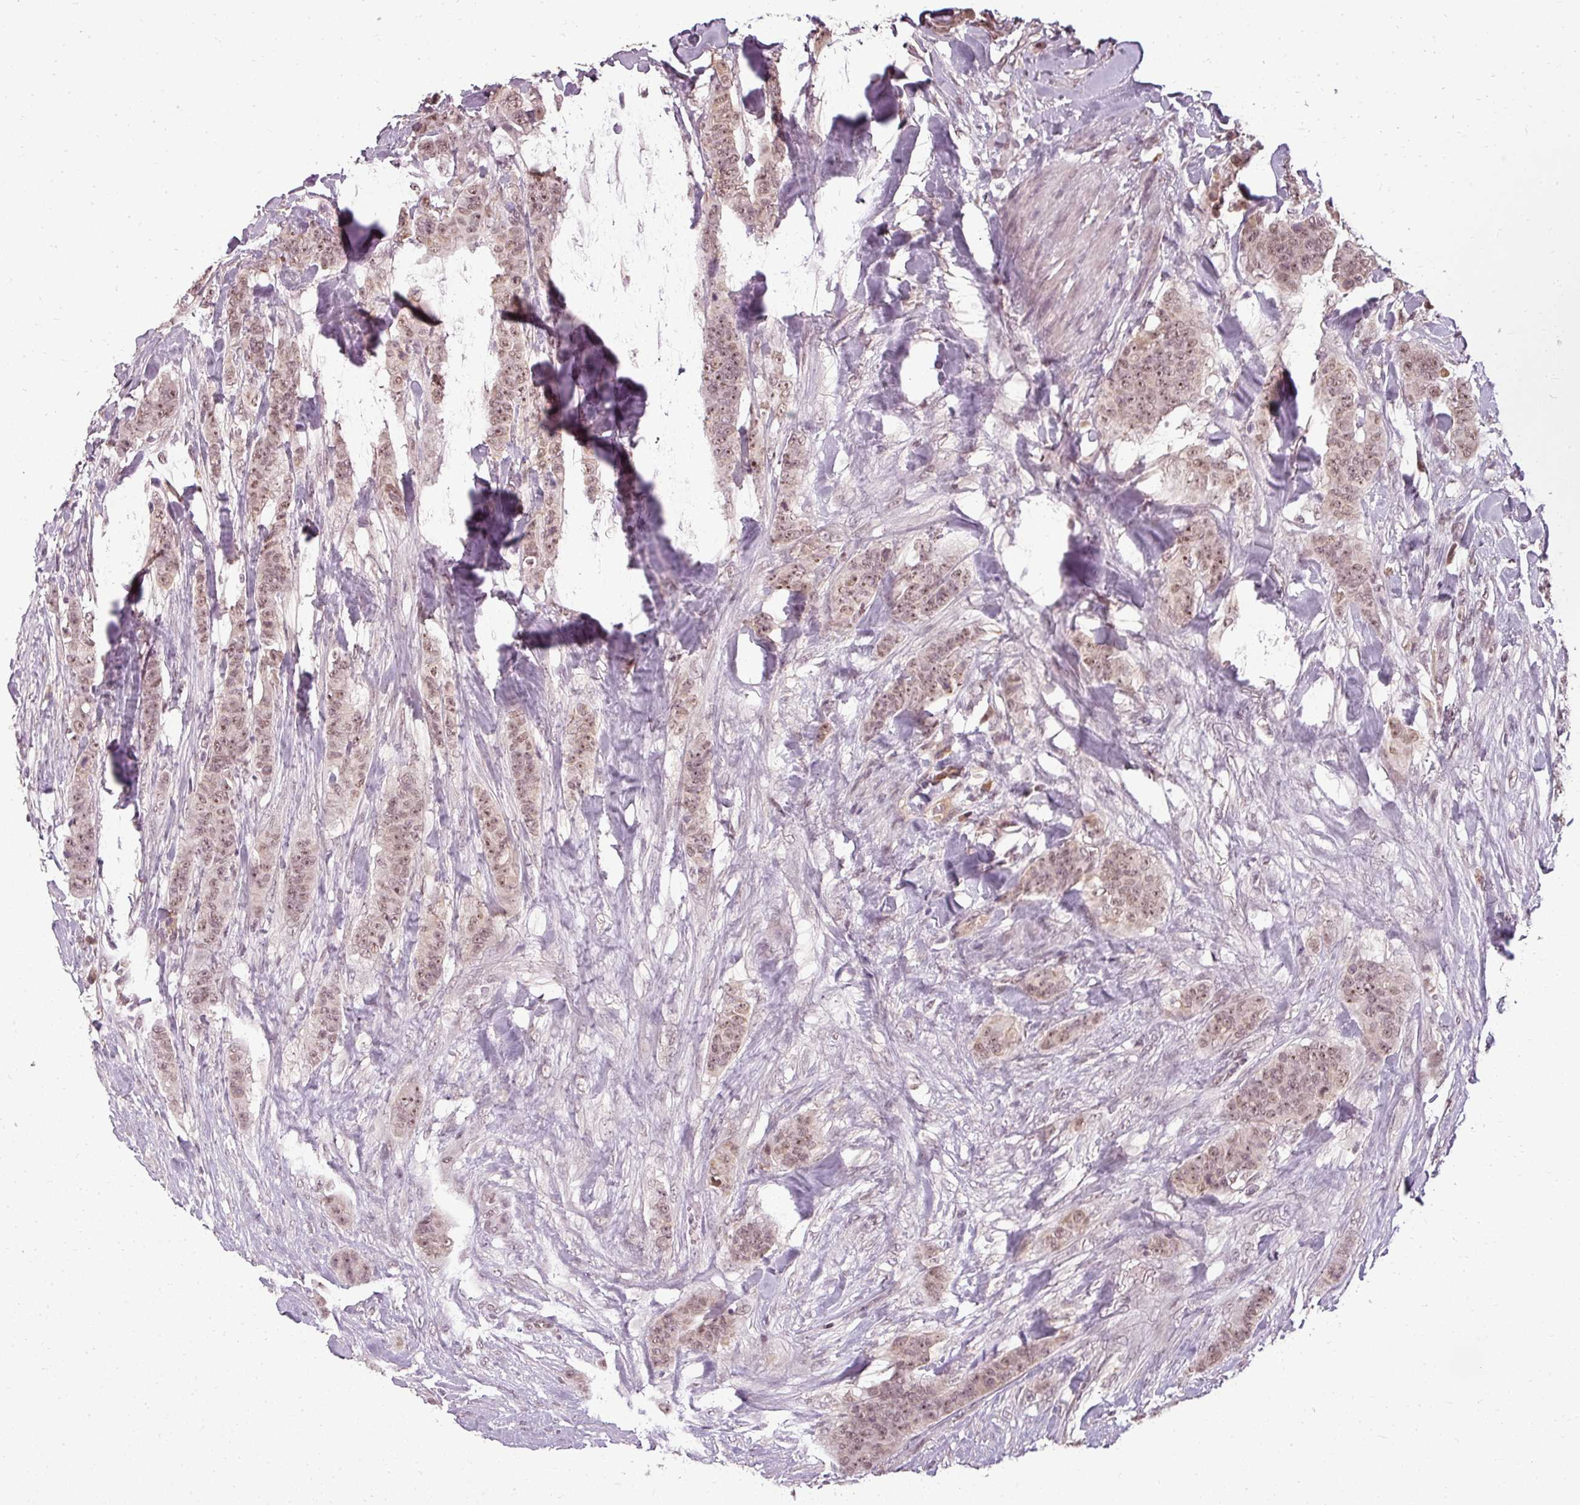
{"staining": {"intensity": "moderate", "quantity": ">75%", "location": "nuclear"}, "tissue": "breast cancer", "cell_type": "Tumor cells", "image_type": "cancer", "snomed": [{"axis": "morphology", "description": "Duct carcinoma"}, {"axis": "topography", "description": "Breast"}], "caption": "Brown immunohistochemical staining in human breast infiltrating ductal carcinoma displays moderate nuclear expression in about >75% of tumor cells.", "gene": "BCAS3", "patient": {"sex": "female", "age": 40}}